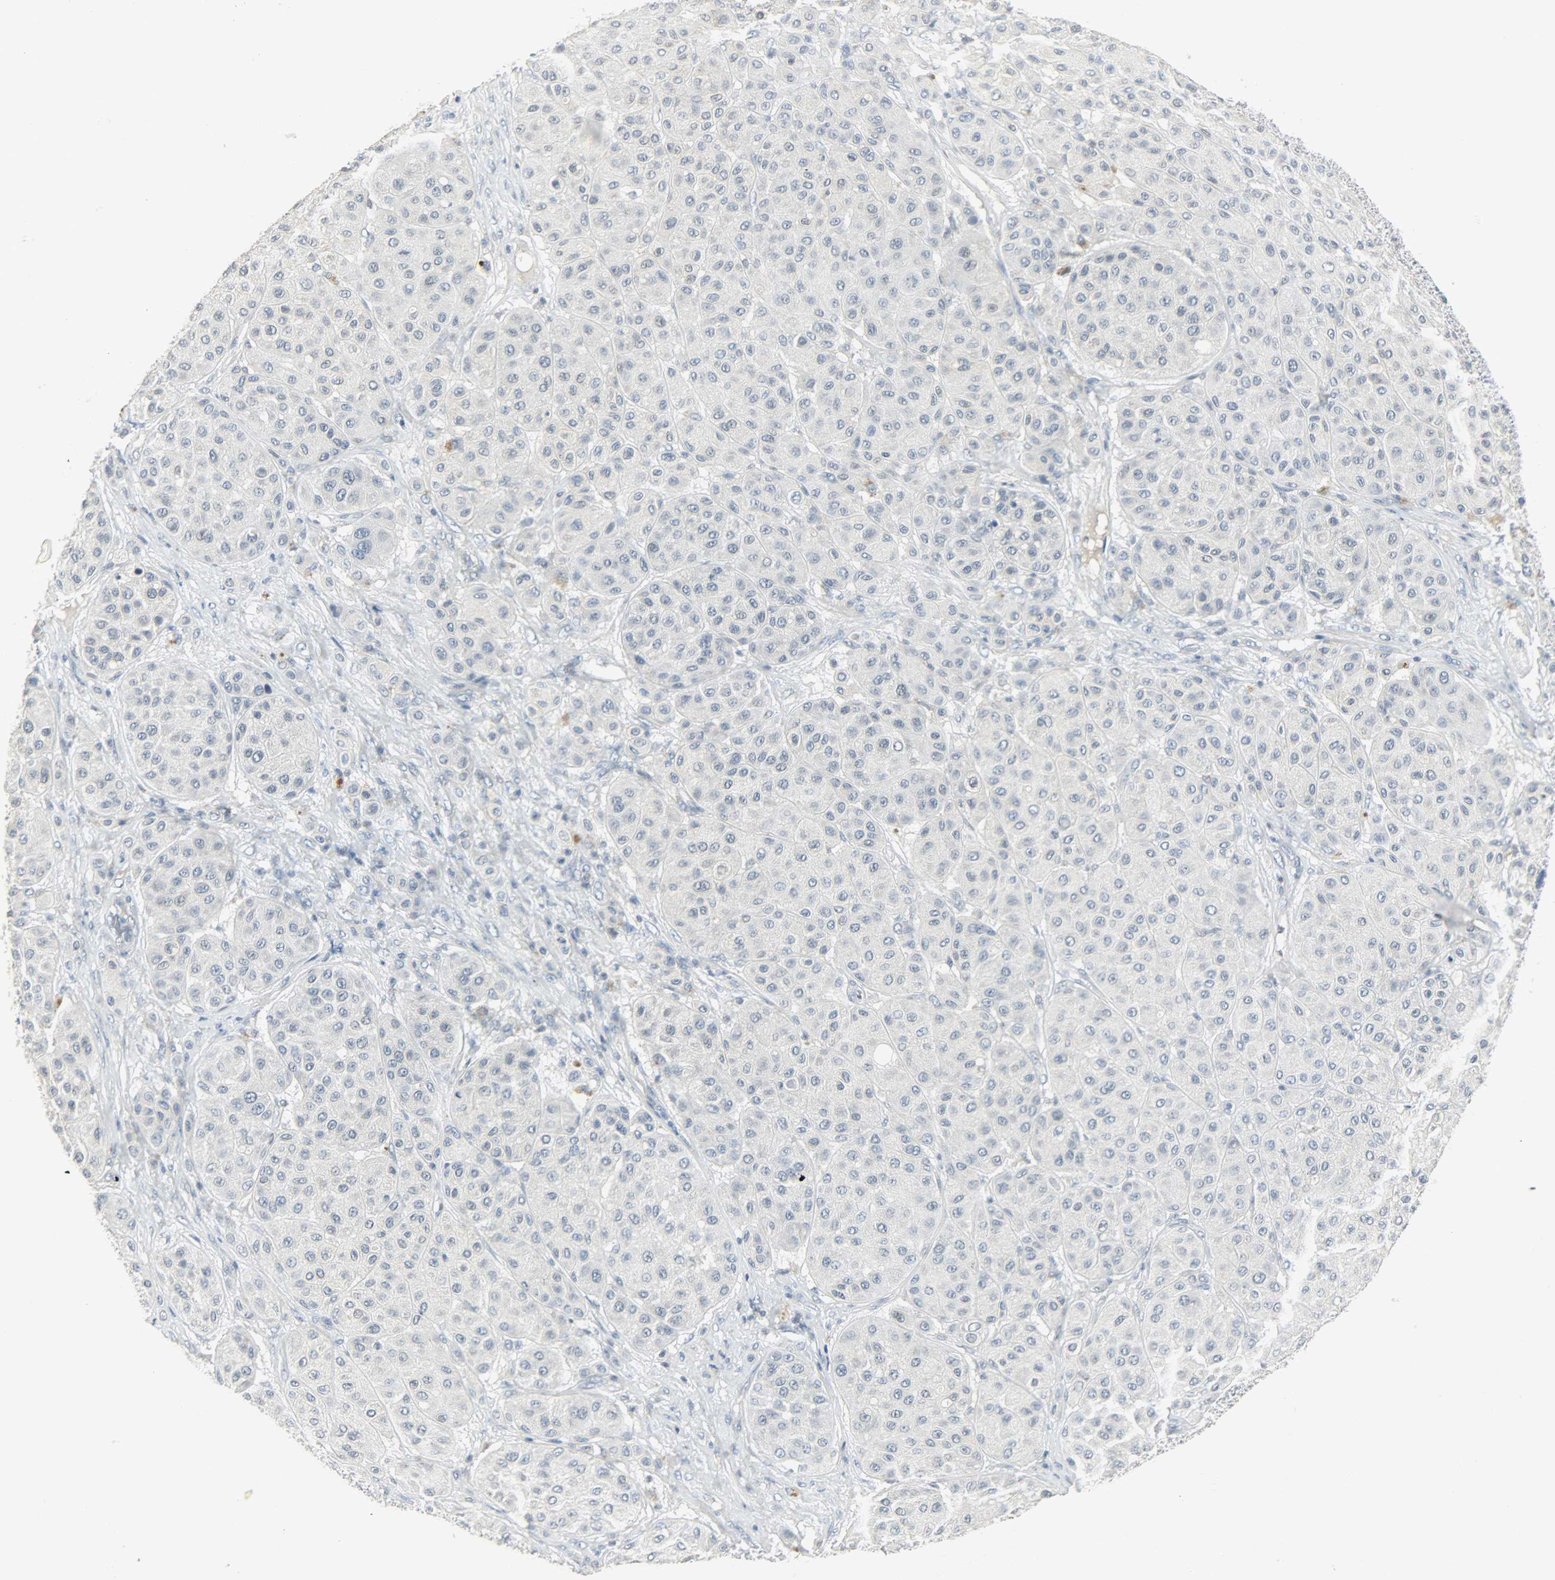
{"staining": {"intensity": "negative", "quantity": "none", "location": "none"}, "tissue": "melanoma", "cell_type": "Tumor cells", "image_type": "cancer", "snomed": [{"axis": "morphology", "description": "Normal tissue, NOS"}, {"axis": "morphology", "description": "Malignant melanoma, Metastatic site"}, {"axis": "topography", "description": "Skin"}], "caption": "An immunohistochemistry (IHC) histopathology image of malignant melanoma (metastatic site) is shown. There is no staining in tumor cells of malignant melanoma (metastatic site).", "gene": "CAMK4", "patient": {"sex": "male", "age": 41}}